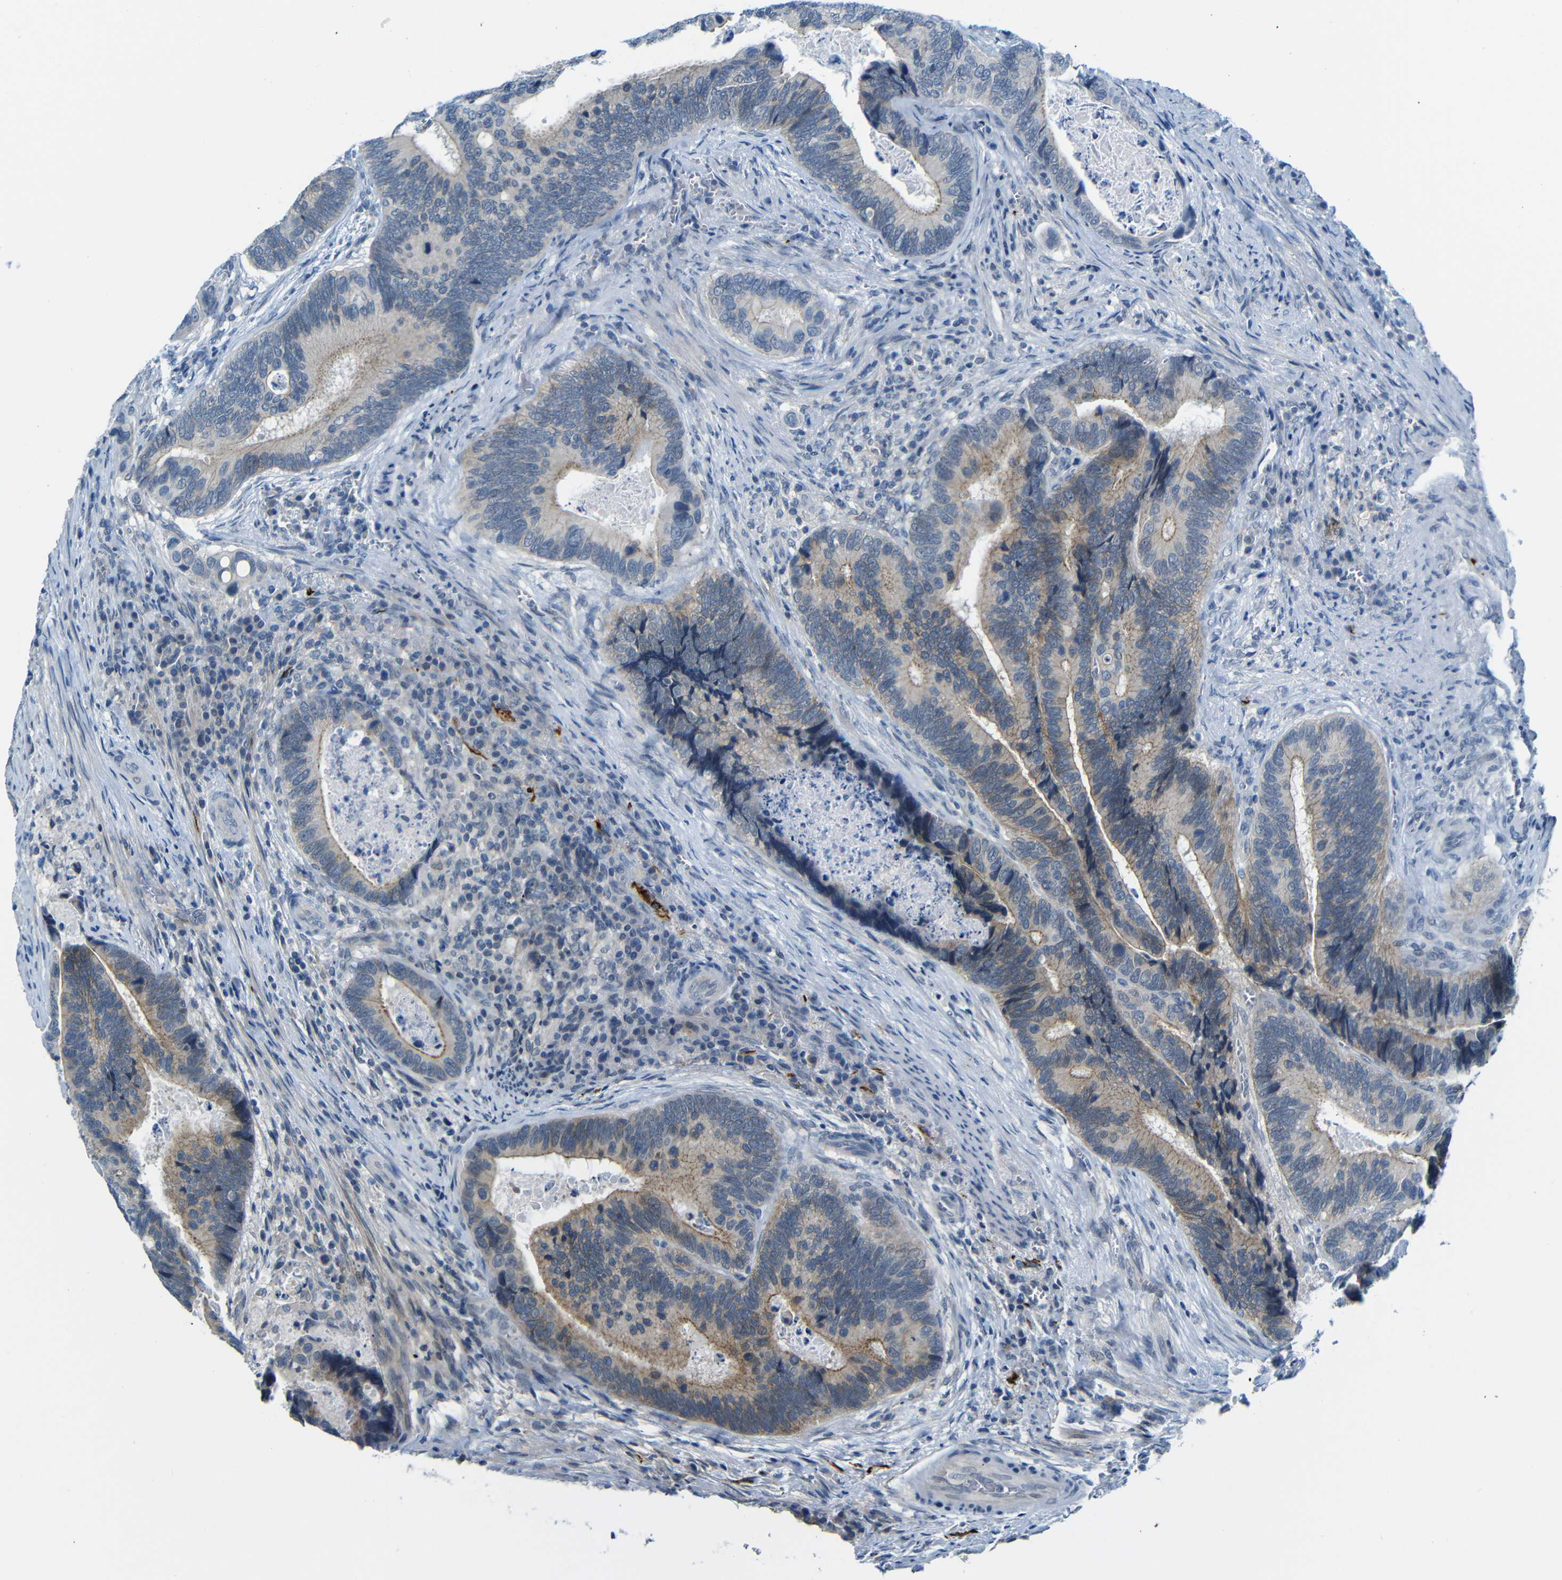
{"staining": {"intensity": "moderate", "quantity": "25%-75%", "location": "cytoplasmic/membranous"}, "tissue": "colorectal cancer", "cell_type": "Tumor cells", "image_type": "cancer", "snomed": [{"axis": "morphology", "description": "Inflammation, NOS"}, {"axis": "morphology", "description": "Adenocarcinoma, NOS"}, {"axis": "topography", "description": "Colon"}], "caption": "Brown immunohistochemical staining in human colorectal cancer exhibits moderate cytoplasmic/membranous positivity in about 25%-75% of tumor cells.", "gene": "ANK3", "patient": {"sex": "male", "age": 72}}